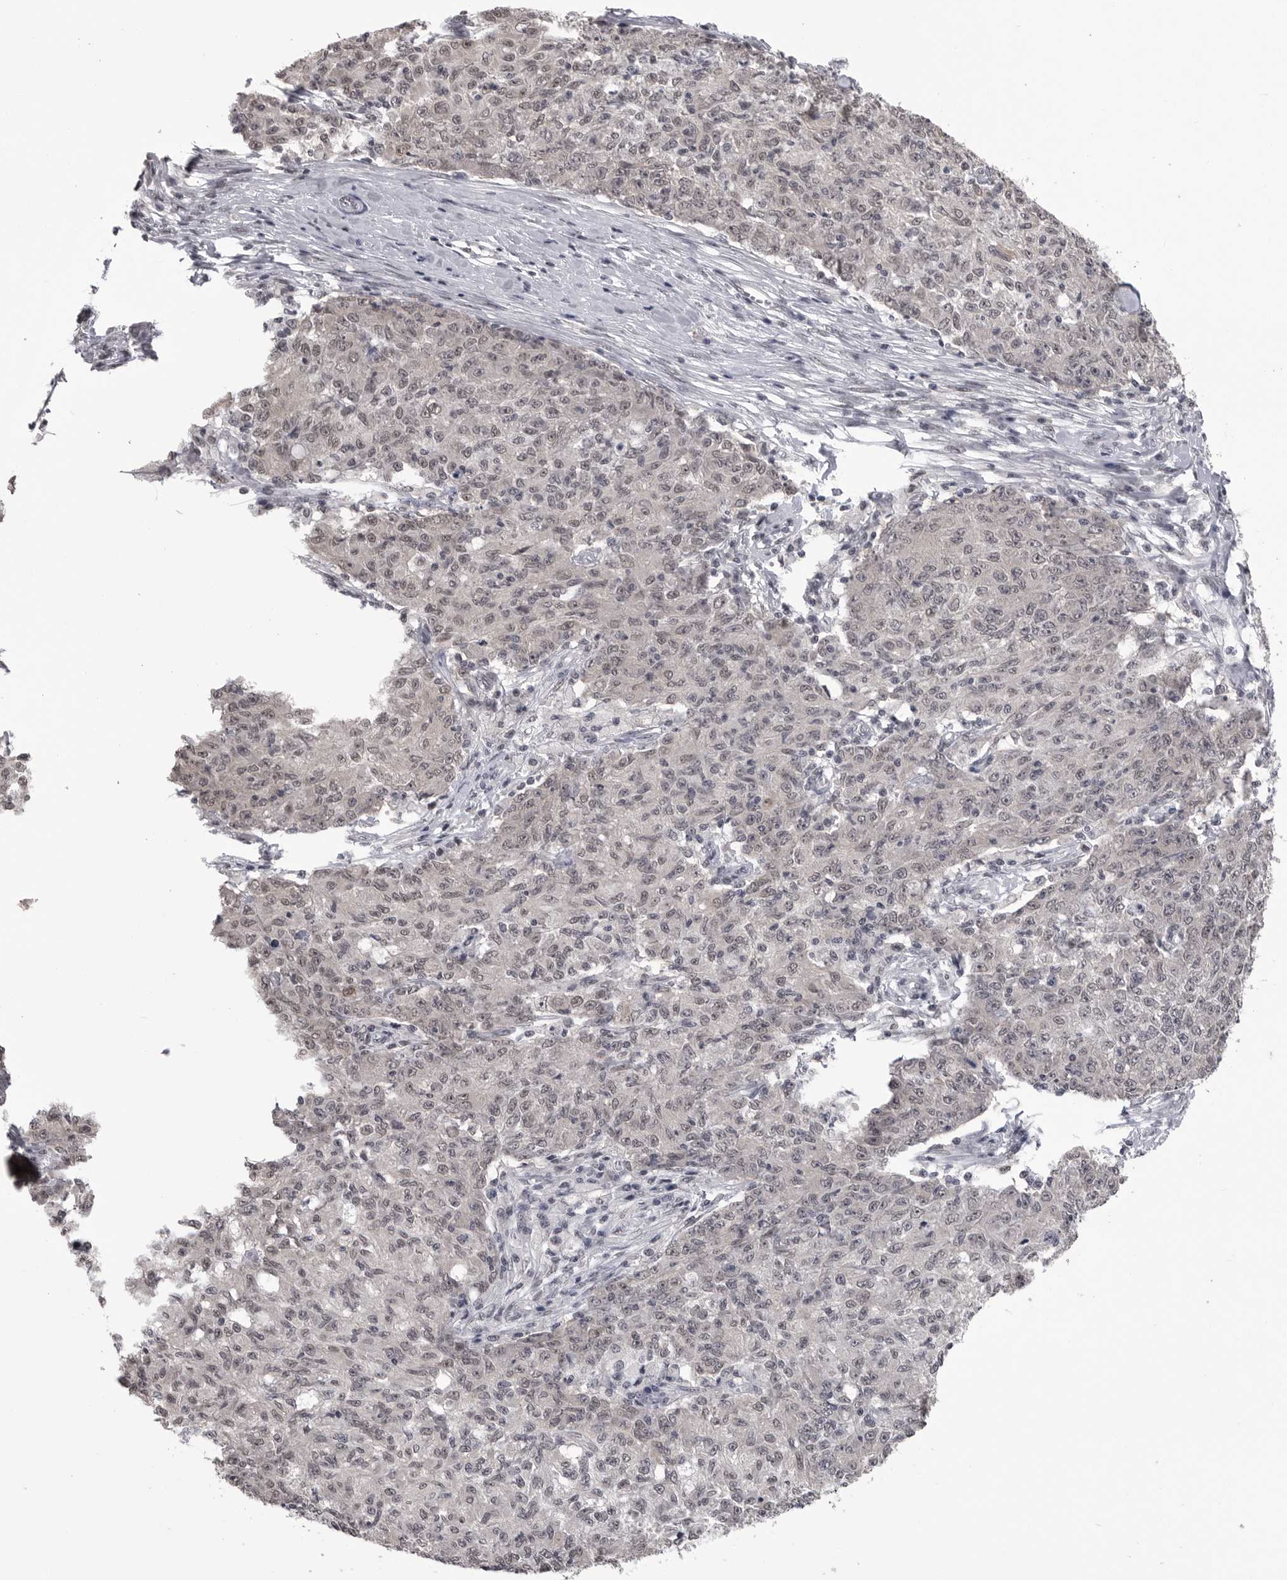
{"staining": {"intensity": "weak", "quantity": ">75%", "location": "nuclear"}, "tissue": "ovarian cancer", "cell_type": "Tumor cells", "image_type": "cancer", "snomed": [{"axis": "morphology", "description": "Carcinoma, endometroid"}, {"axis": "topography", "description": "Ovary"}], "caption": "Protein analysis of ovarian endometroid carcinoma tissue exhibits weak nuclear staining in about >75% of tumor cells.", "gene": "DLG2", "patient": {"sex": "female", "age": 42}}